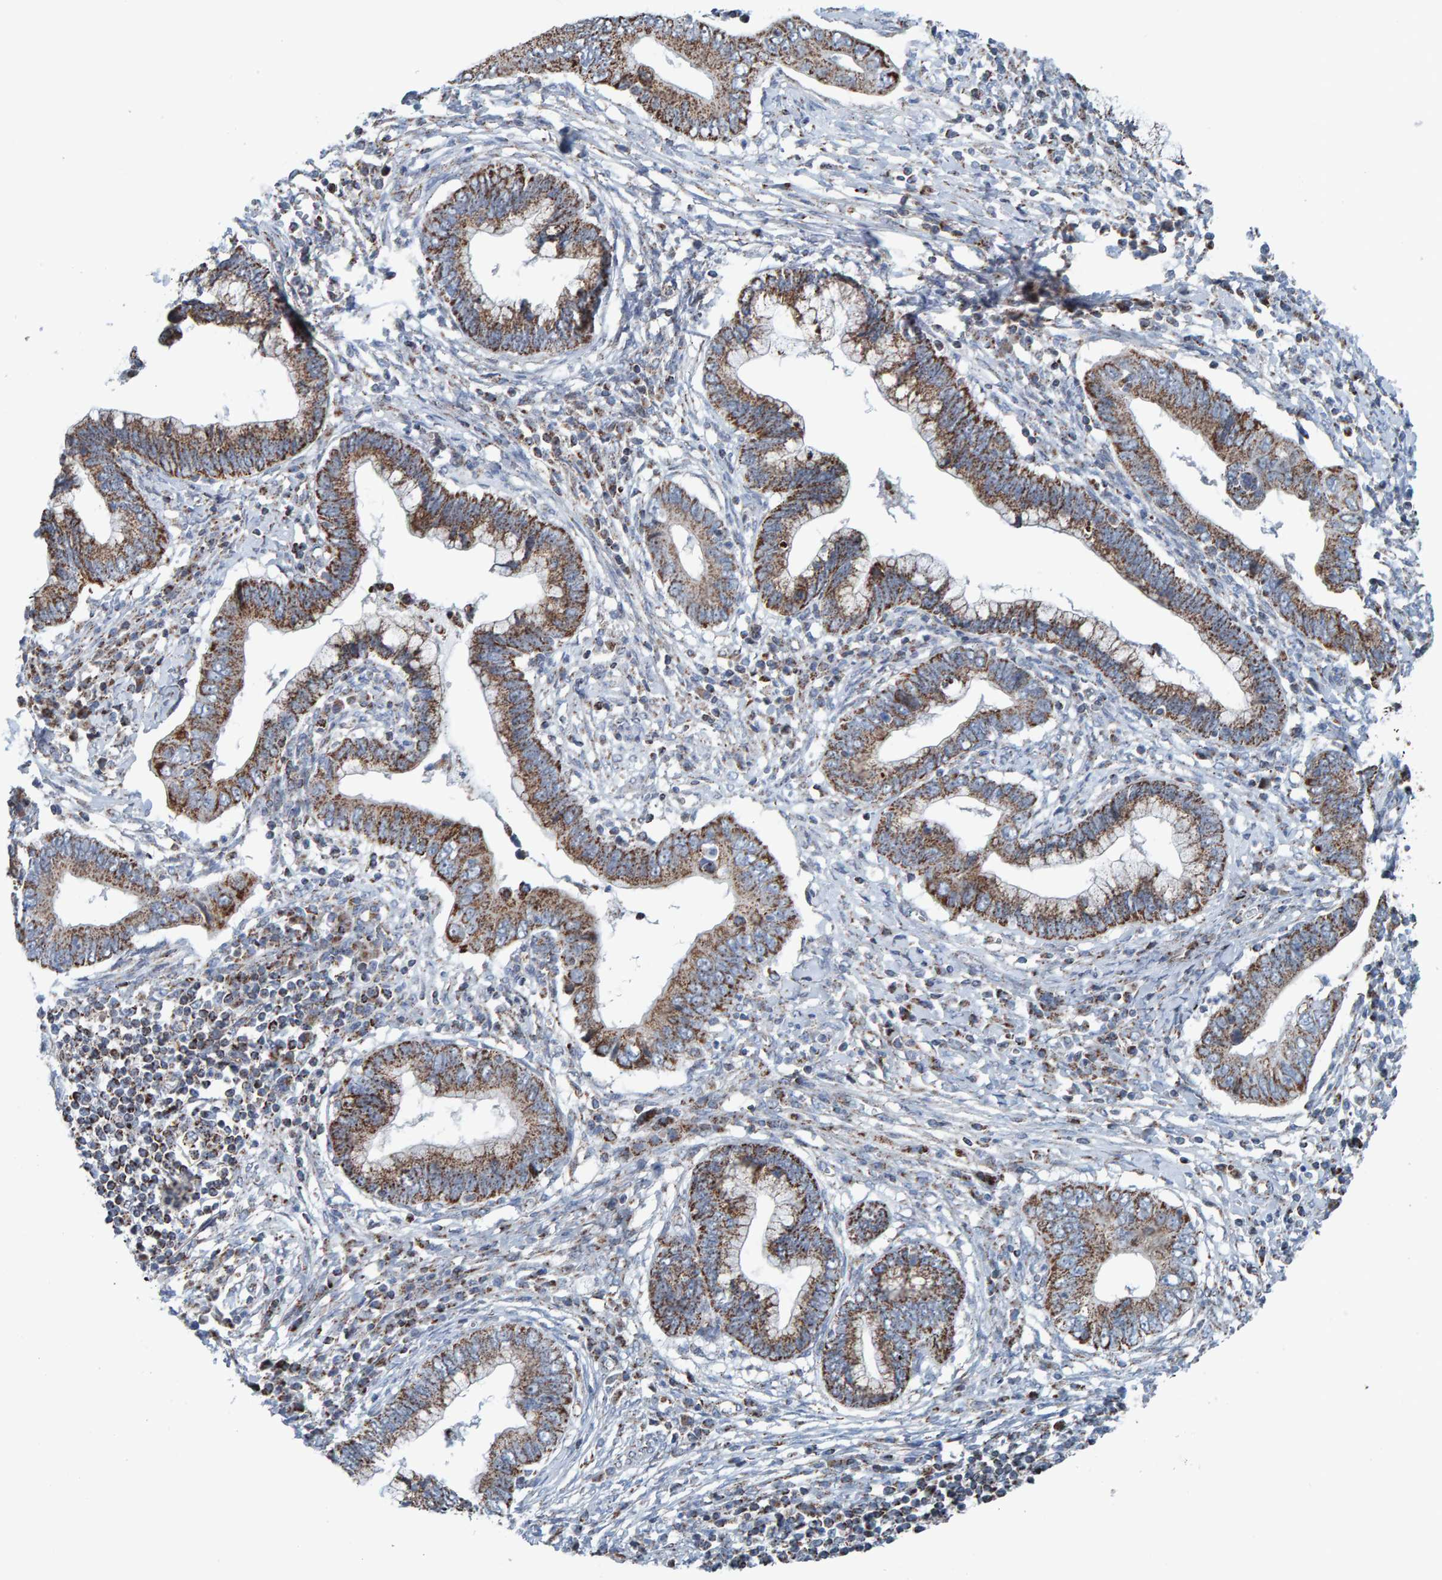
{"staining": {"intensity": "moderate", "quantity": ">75%", "location": "cytoplasmic/membranous"}, "tissue": "cervical cancer", "cell_type": "Tumor cells", "image_type": "cancer", "snomed": [{"axis": "morphology", "description": "Adenocarcinoma, NOS"}, {"axis": "topography", "description": "Cervix"}], "caption": "This micrograph reveals immunohistochemistry (IHC) staining of adenocarcinoma (cervical), with medium moderate cytoplasmic/membranous positivity in approximately >75% of tumor cells.", "gene": "ZNF48", "patient": {"sex": "female", "age": 44}}